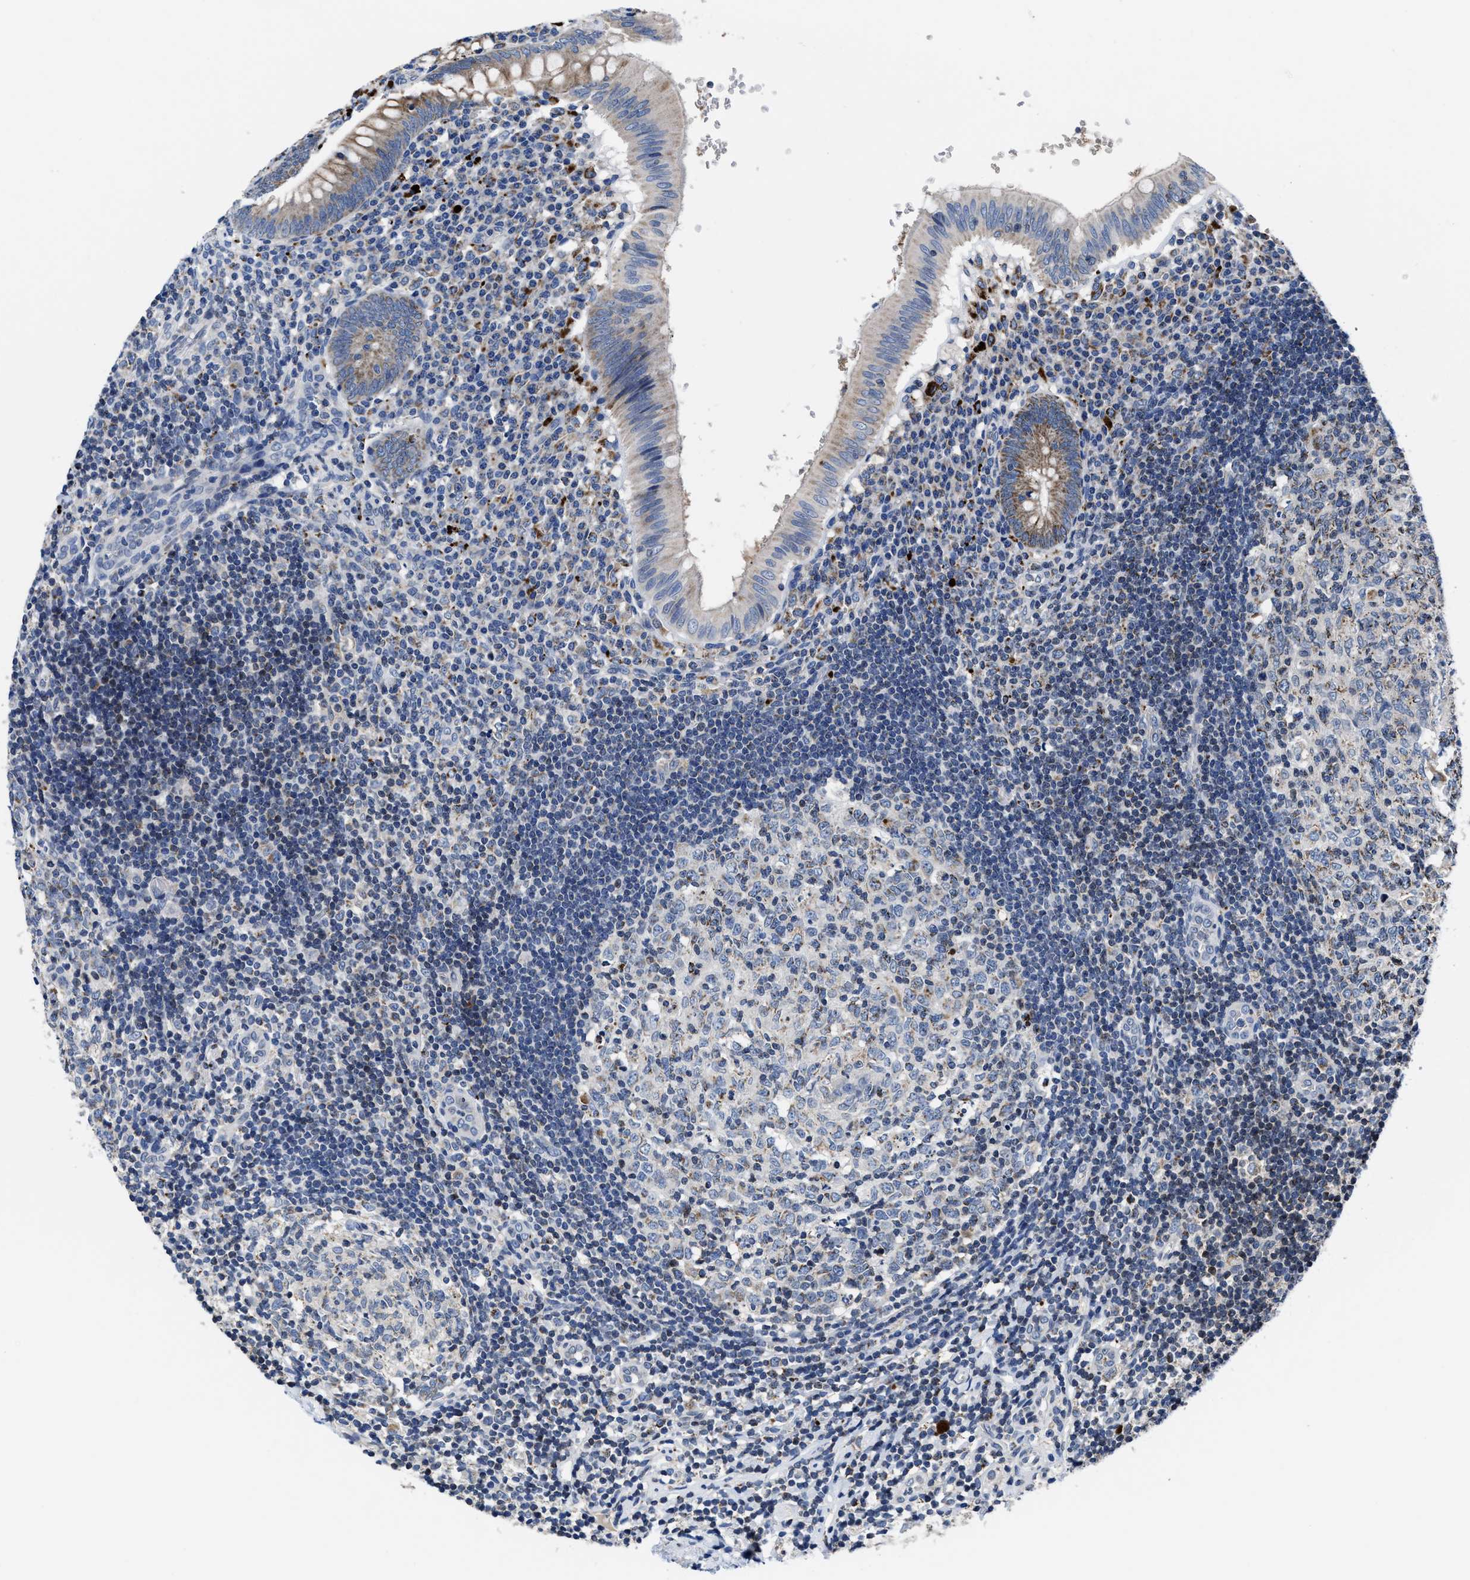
{"staining": {"intensity": "moderate", "quantity": "<25%", "location": "cytoplasmic/membranous"}, "tissue": "appendix", "cell_type": "Glandular cells", "image_type": "normal", "snomed": [{"axis": "morphology", "description": "Normal tissue, NOS"}, {"axis": "topography", "description": "Appendix"}], "caption": "Immunohistochemical staining of unremarkable human appendix shows low levels of moderate cytoplasmic/membranous expression in approximately <25% of glandular cells.", "gene": "CACNA1D", "patient": {"sex": "male", "age": 8}}